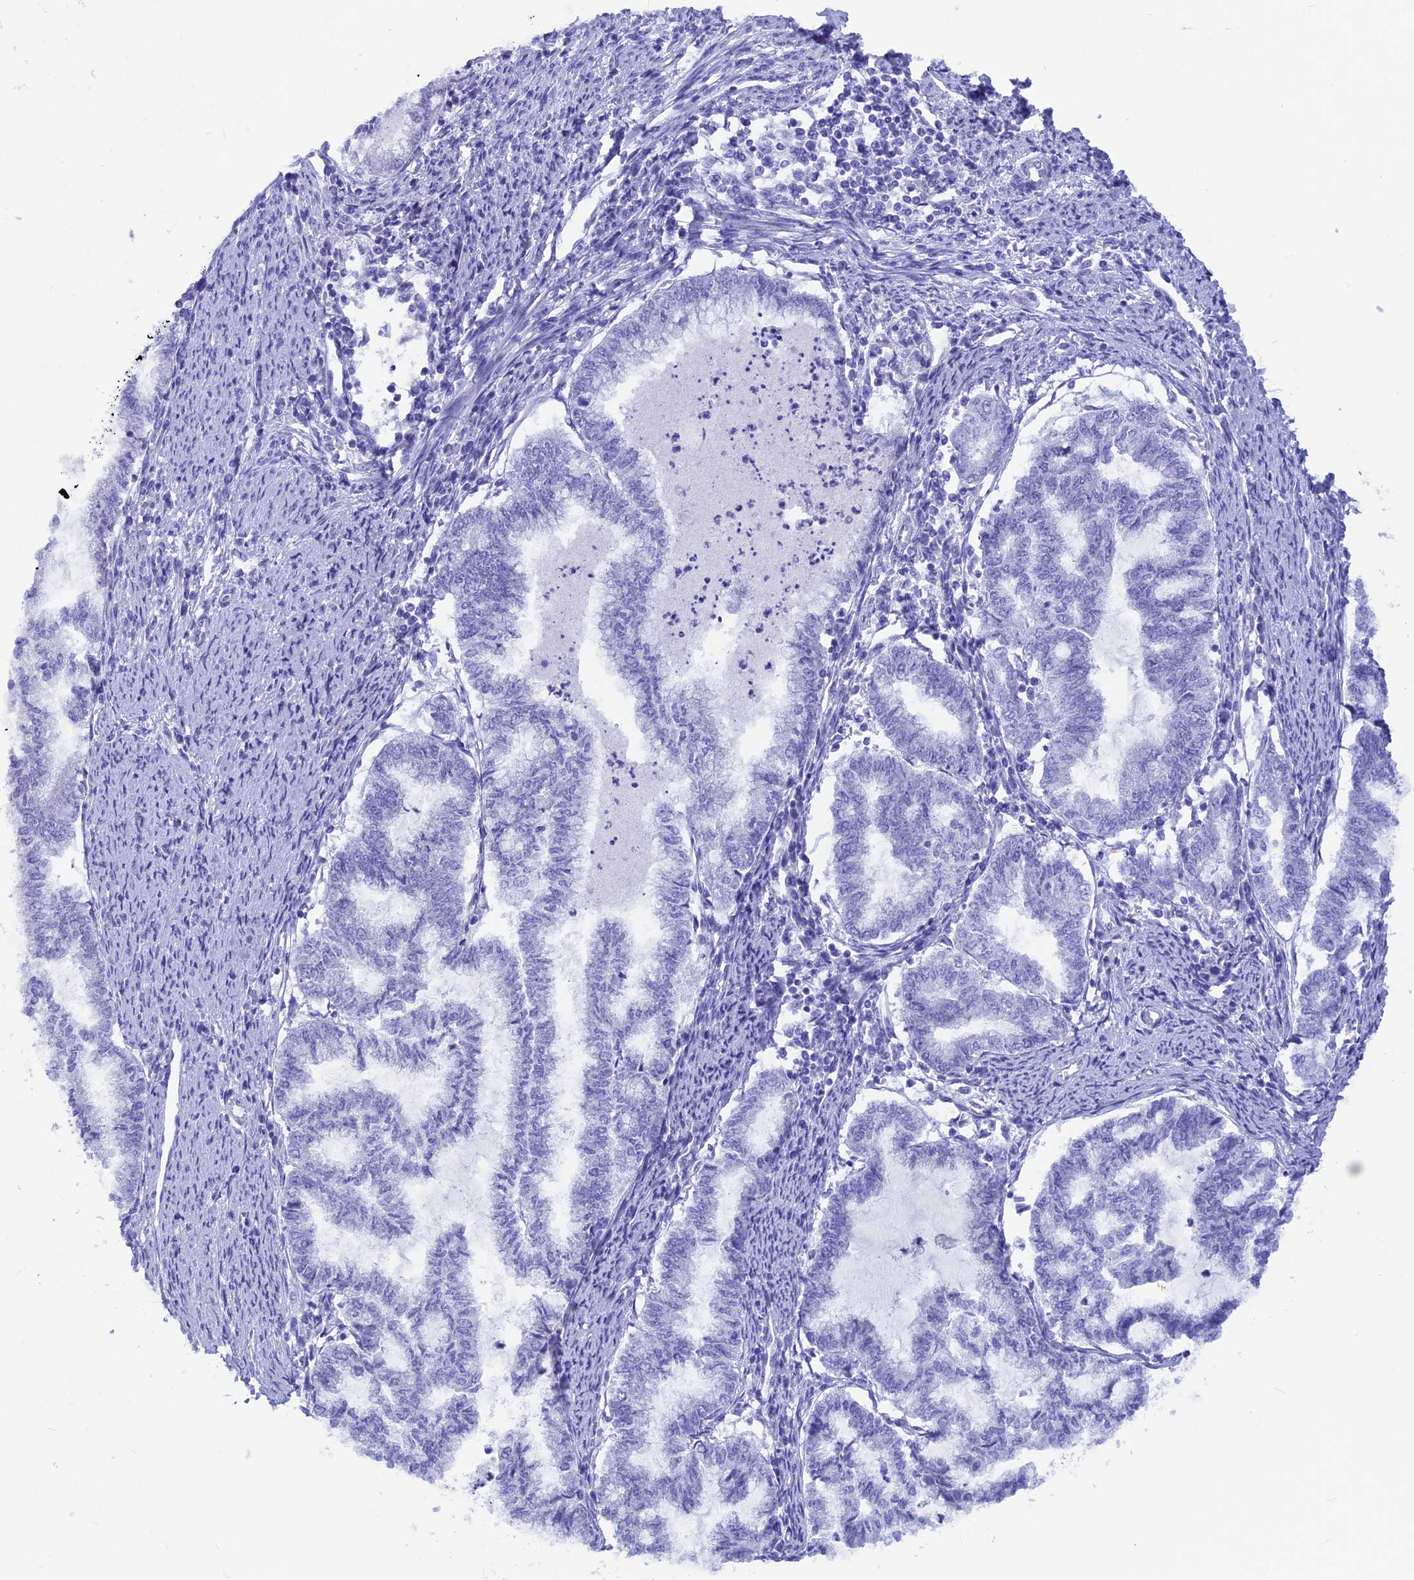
{"staining": {"intensity": "negative", "quantity": "none", "location": "none"}, "tissue": "endometrial cancer", "cell_type": "Tumor cells", "image_type": "cancer", "snomed": [{"axis": "morphology", "description": "Adenocarcinoma, NOS"}, {"axis": "topography", "description": "Endometrium"}], "caption": "The image displays no staining of tumor cells in endometrial cancer.", "gene": "GNGT2", "patient": {"sex": "female", "age": 79}}